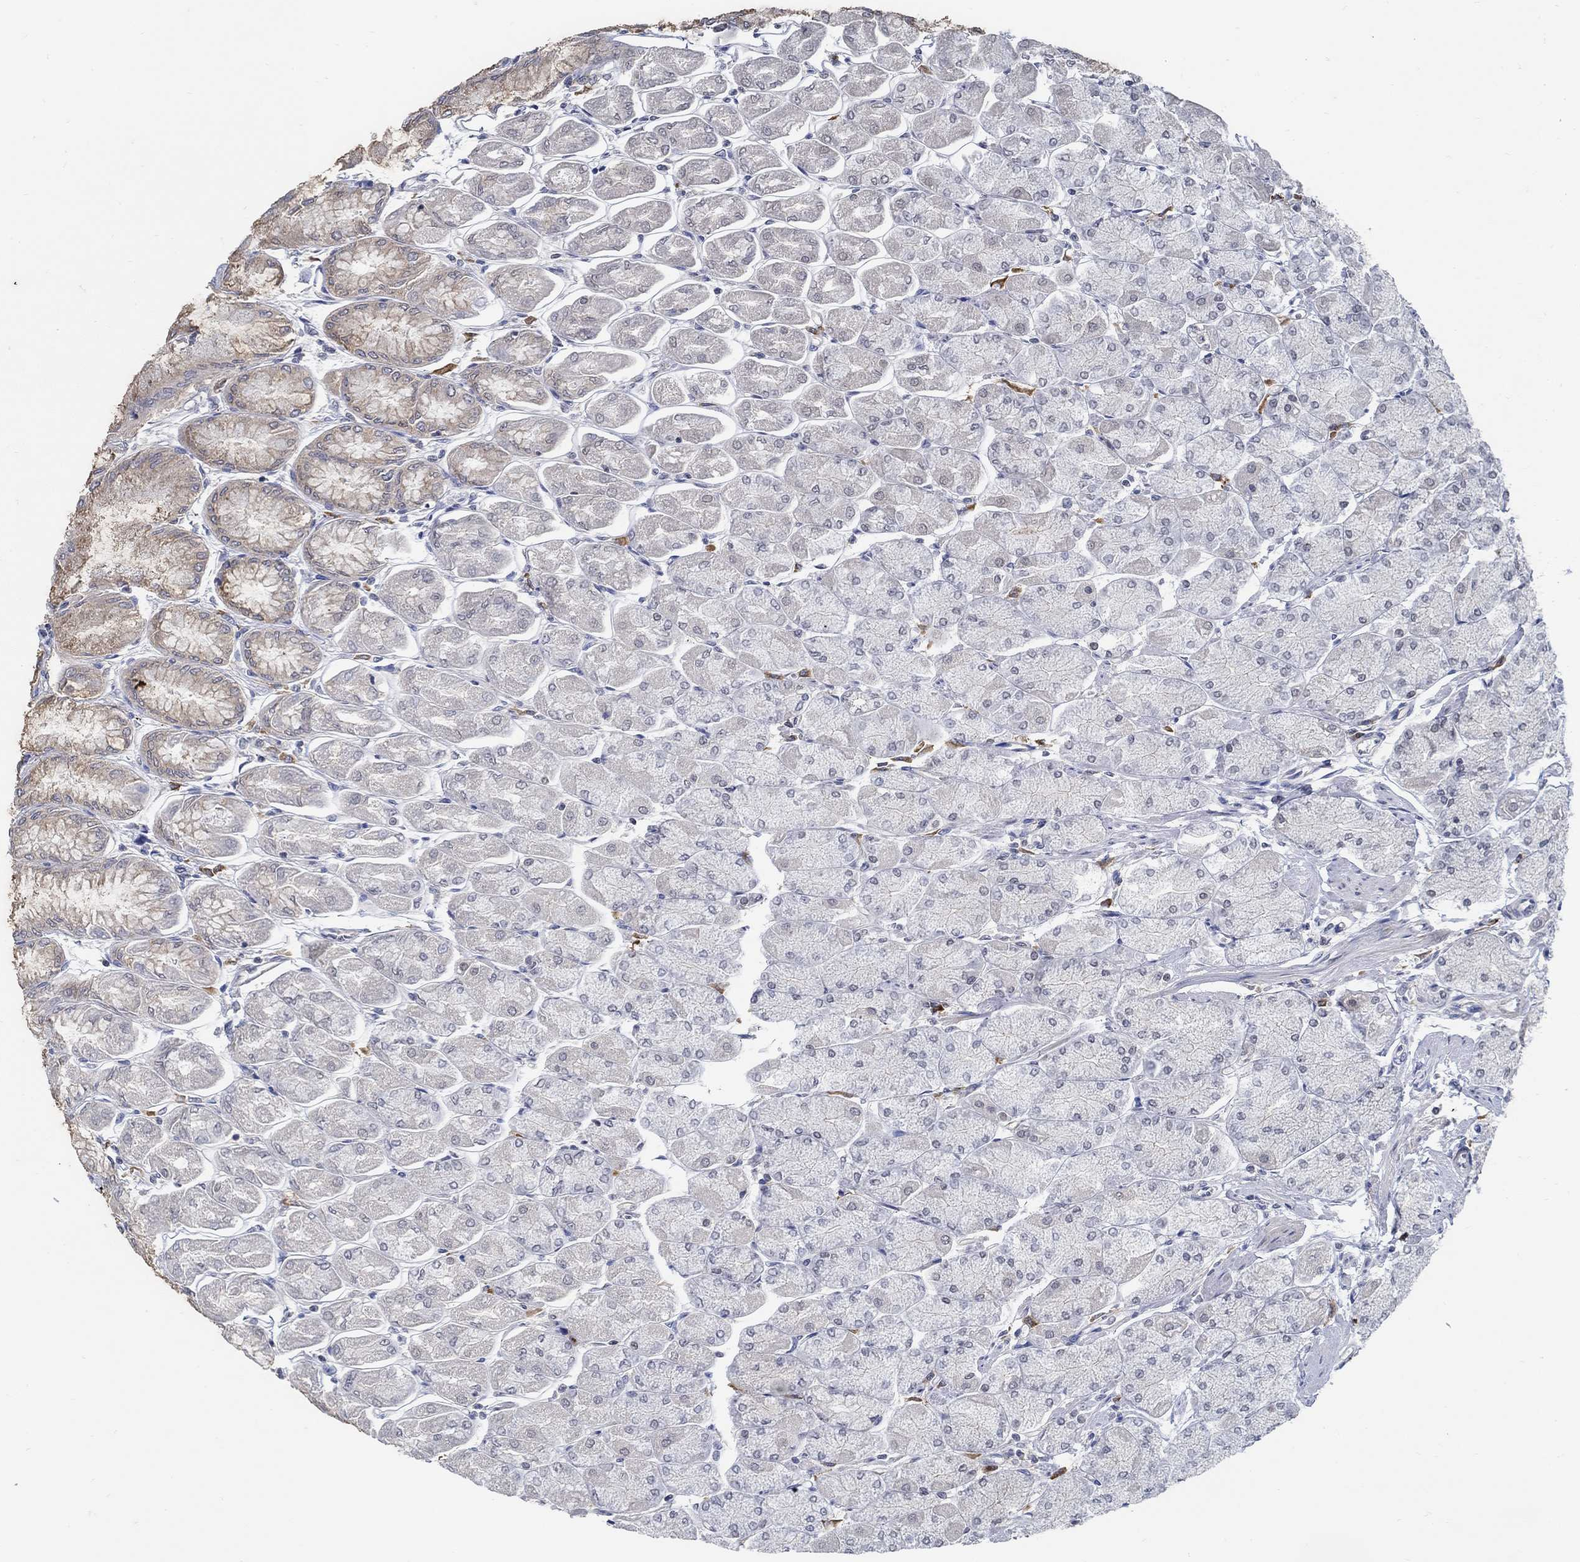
{"staining": {"intensity": "weak", "quantity": "<25%", "location": "cytoplasmic/membranous"}, "tissue": "stomach", "cell_type": "Glandular cells", "image_type": "normal", "snomed": [{"axis": "morphology", "description": "Normal tissue, NOS"}, {"axis": "topography", "description": "Stomach, upper"}], "caption": "This is an immunohistochemistry micrograph of normal human stomach. There is no positivity in glandular cells.", "gene": "PCDH11X", "patient": {"sex": "male", "age": 60}}